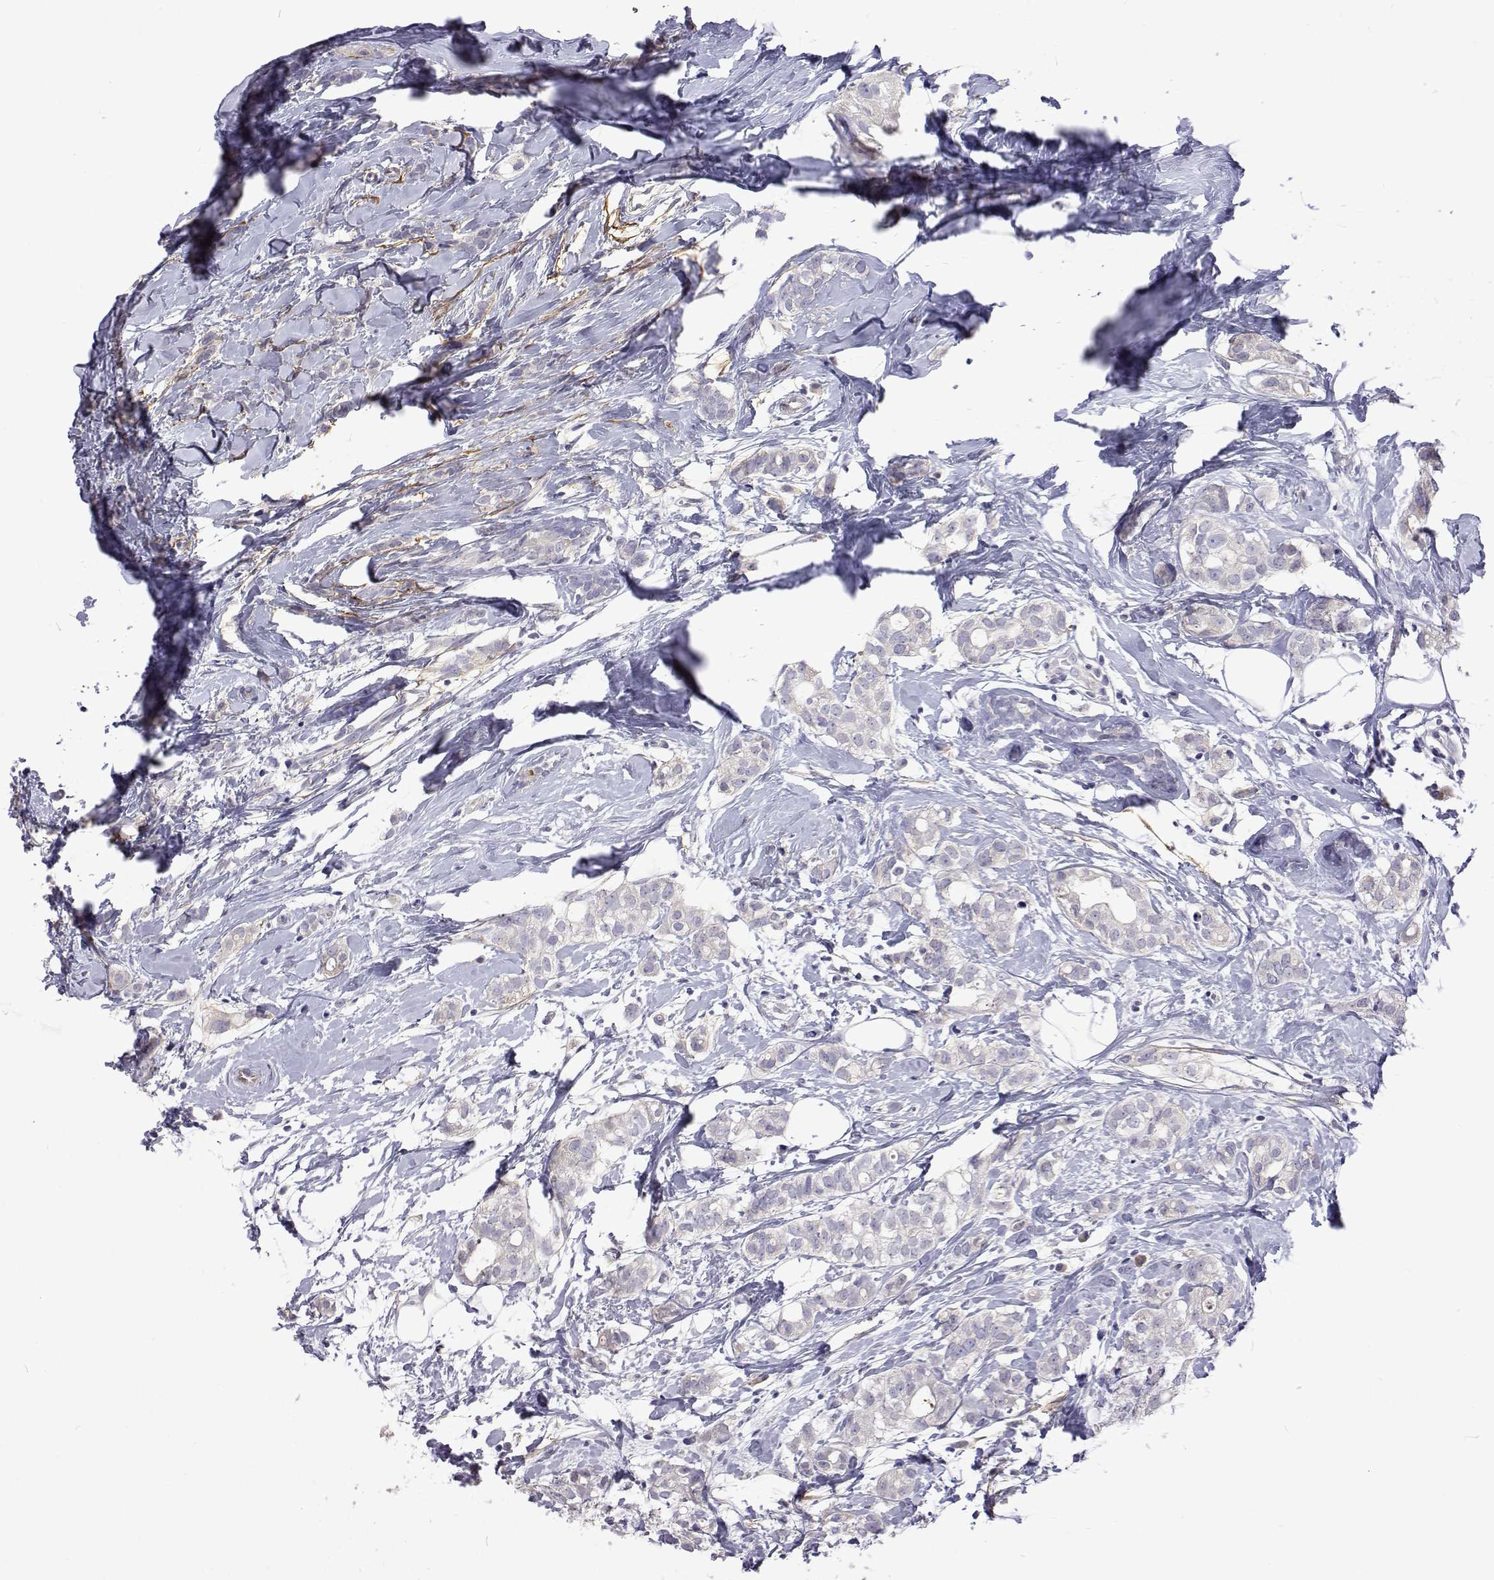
{"staining": {"intensity": "negative", "quantity": "none", "location": "none"}, "tissue": "breast cancer", "cell_type": "Tumor cells", "image_type": "cancer", "snomed": [{"axis": "morphology", "description": "Duct carcinoma"}, {"axis": "topography", "description": "Breast"}], "caption": "The micrograph reveals no staining of tumor cells in infiltrating ductal carcinoma (breast). (IHC, brightfield microscopy, high magnification).", "gene": "NPR3", "patient": {"sex": "female", "age": 40}}